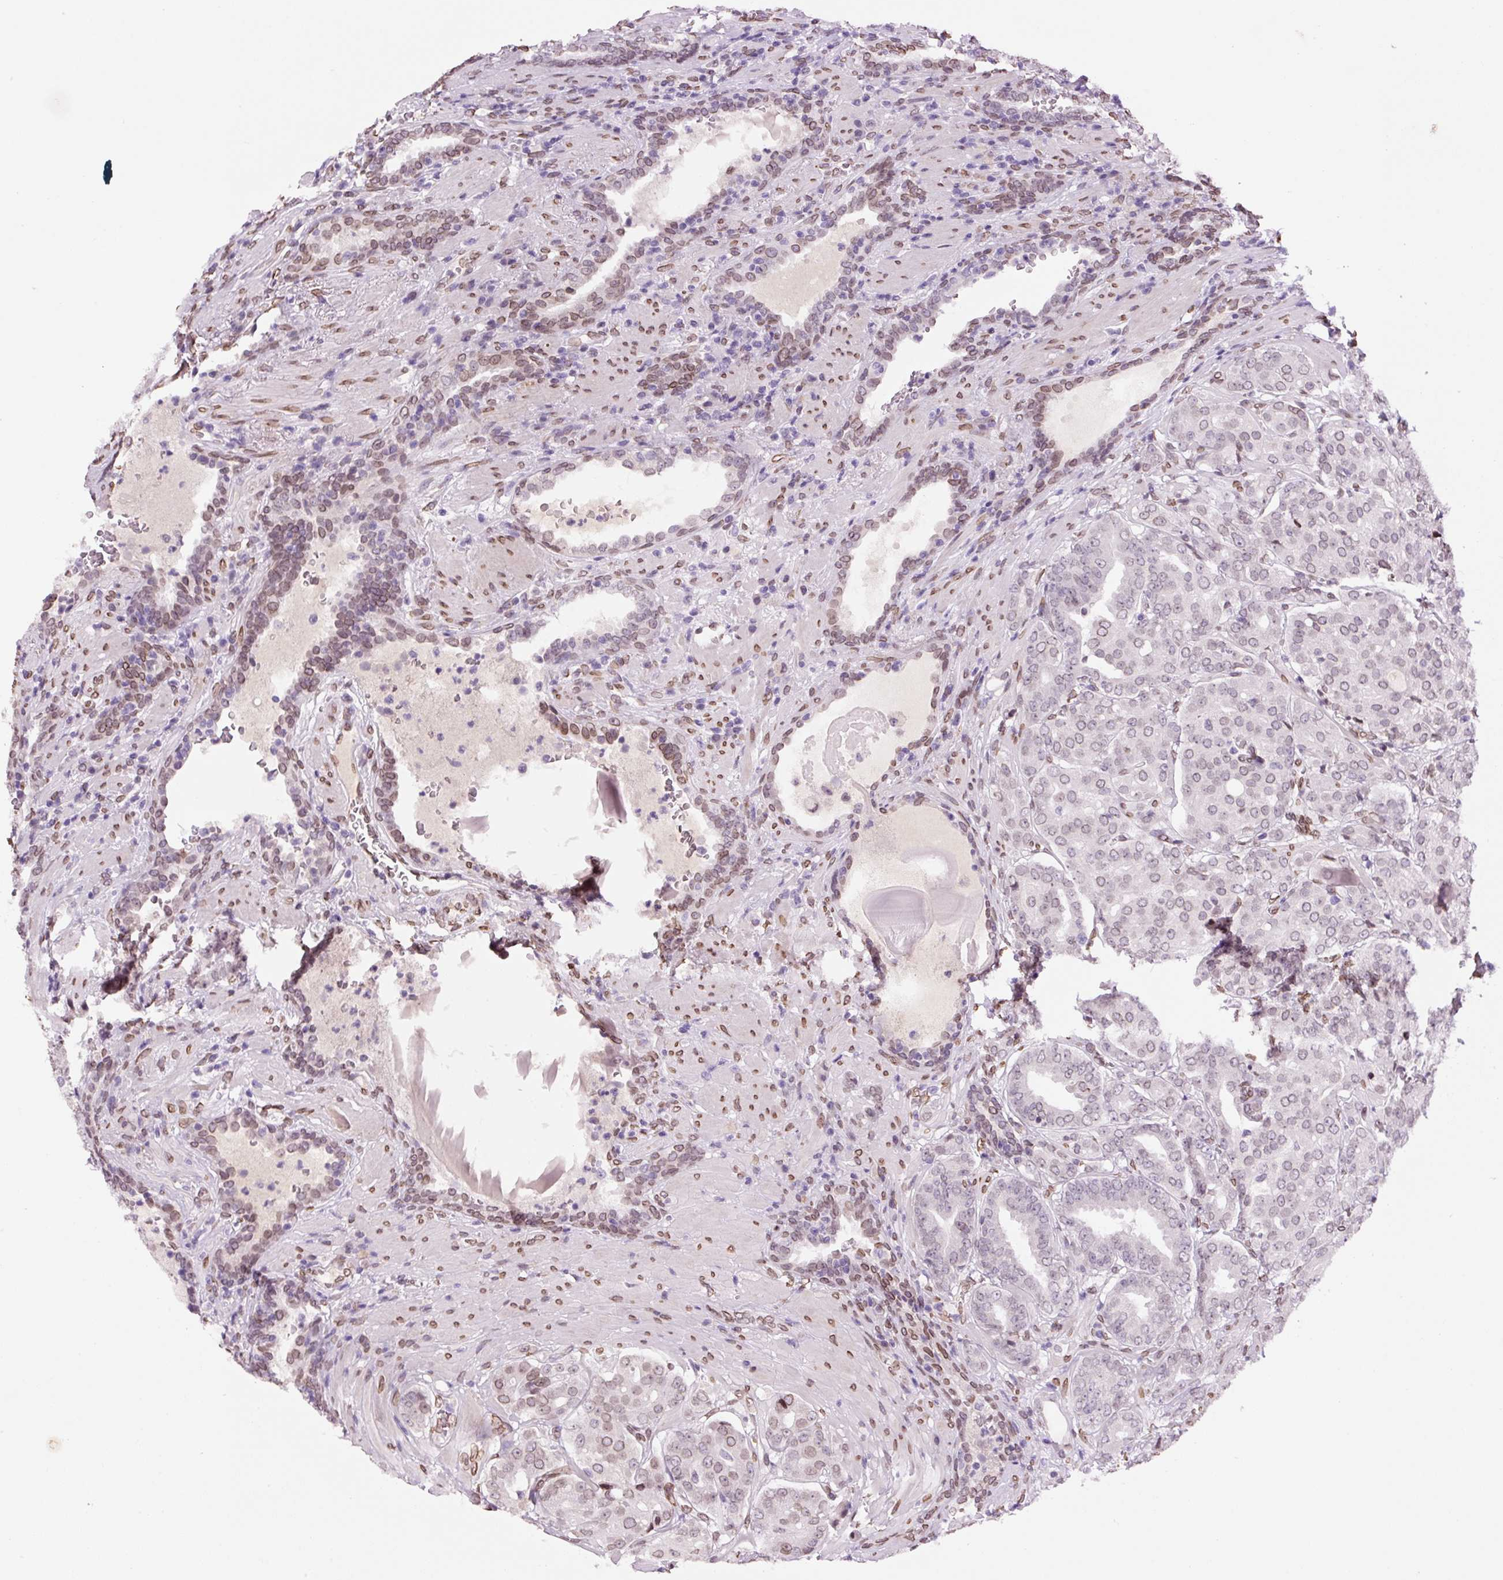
{"staining": {"intensity": "weak", "quantity": "<25%", "location": "cytoplasmic/membranous,nuclear"}, "tissue": "prostate cancer", "cell_type": "Tumor cells", "image_type": "cancer", "snomed": [{"axis": "morphology", "description": "Adenocarcinoma, High grade"}, {"axis": "topography", "description": "Prostate"}], "caption": "Tumor cells are negative for protein expression in human prostate cancer (high-grade adenocarcinoma). Brightfield microscopy of IHC stained with DAB (3,3'-diaminobenzidine) (brown) and hematoxylin (blue), captured at high magnification.", "gene": "ZNF224", "patient": {"sex": "male", "age": 68}}